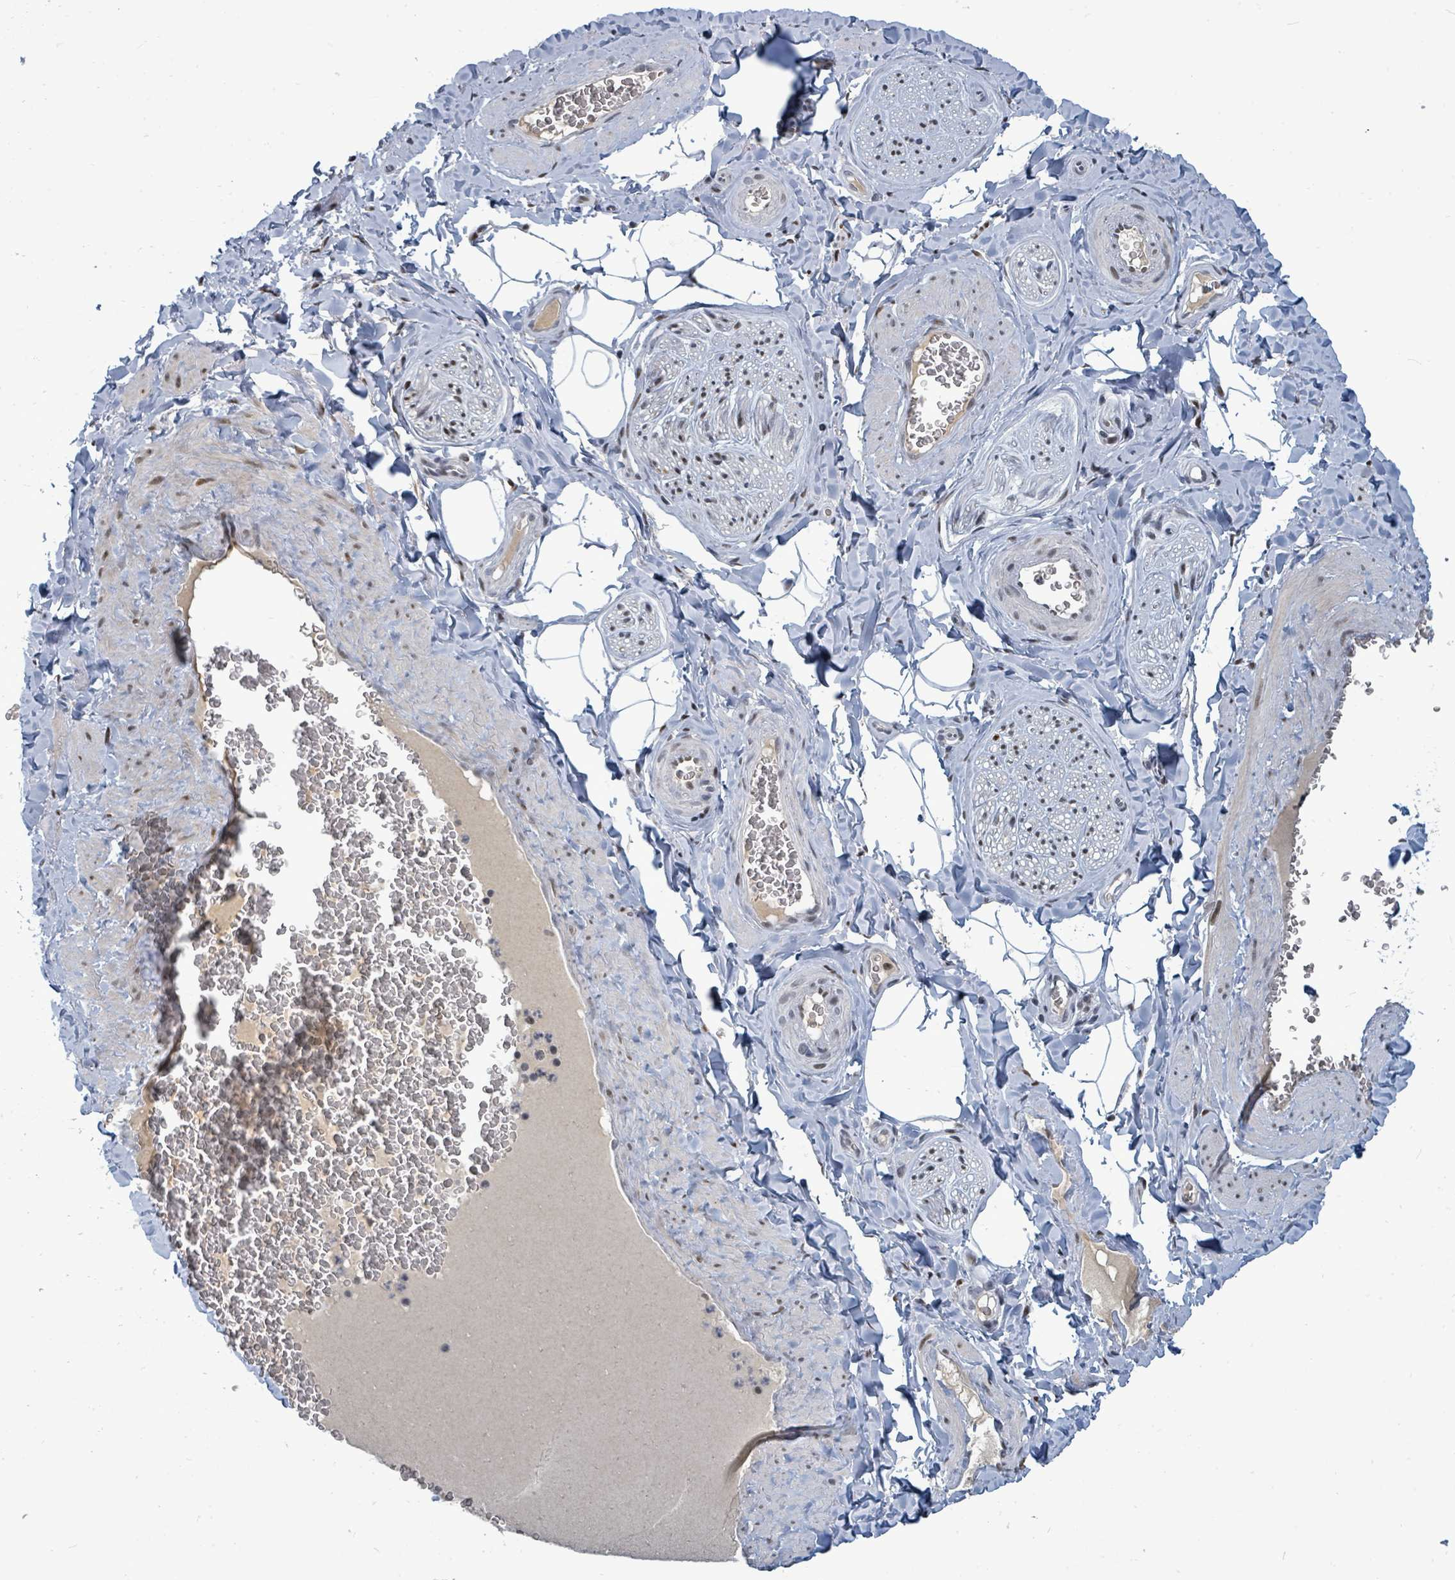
{"staining": {"intensity": "negative", "quantity": "none", "location": "none"}, "tissue": "adipose tissue", "cell_type": "Adipocytes", "image_type": "normal", "snomed": [{"axis": "morphology", "description": "Normal tissue, NOS"}, {"axis": "topography", "description": "Soft tissue"}, {"axis": "topography", "description": "Adipose tissue"}, {"axis": "topography", "description": "Vascular tissue"}, {"axis": "topography", "description": "Peripheral nerve tissue"}], "caption": "The histopathology image shows no staining of adipocytes in benign adipose tissue.", "gene": "UCK1", "patient": {"sex": "male", "age": 46}}